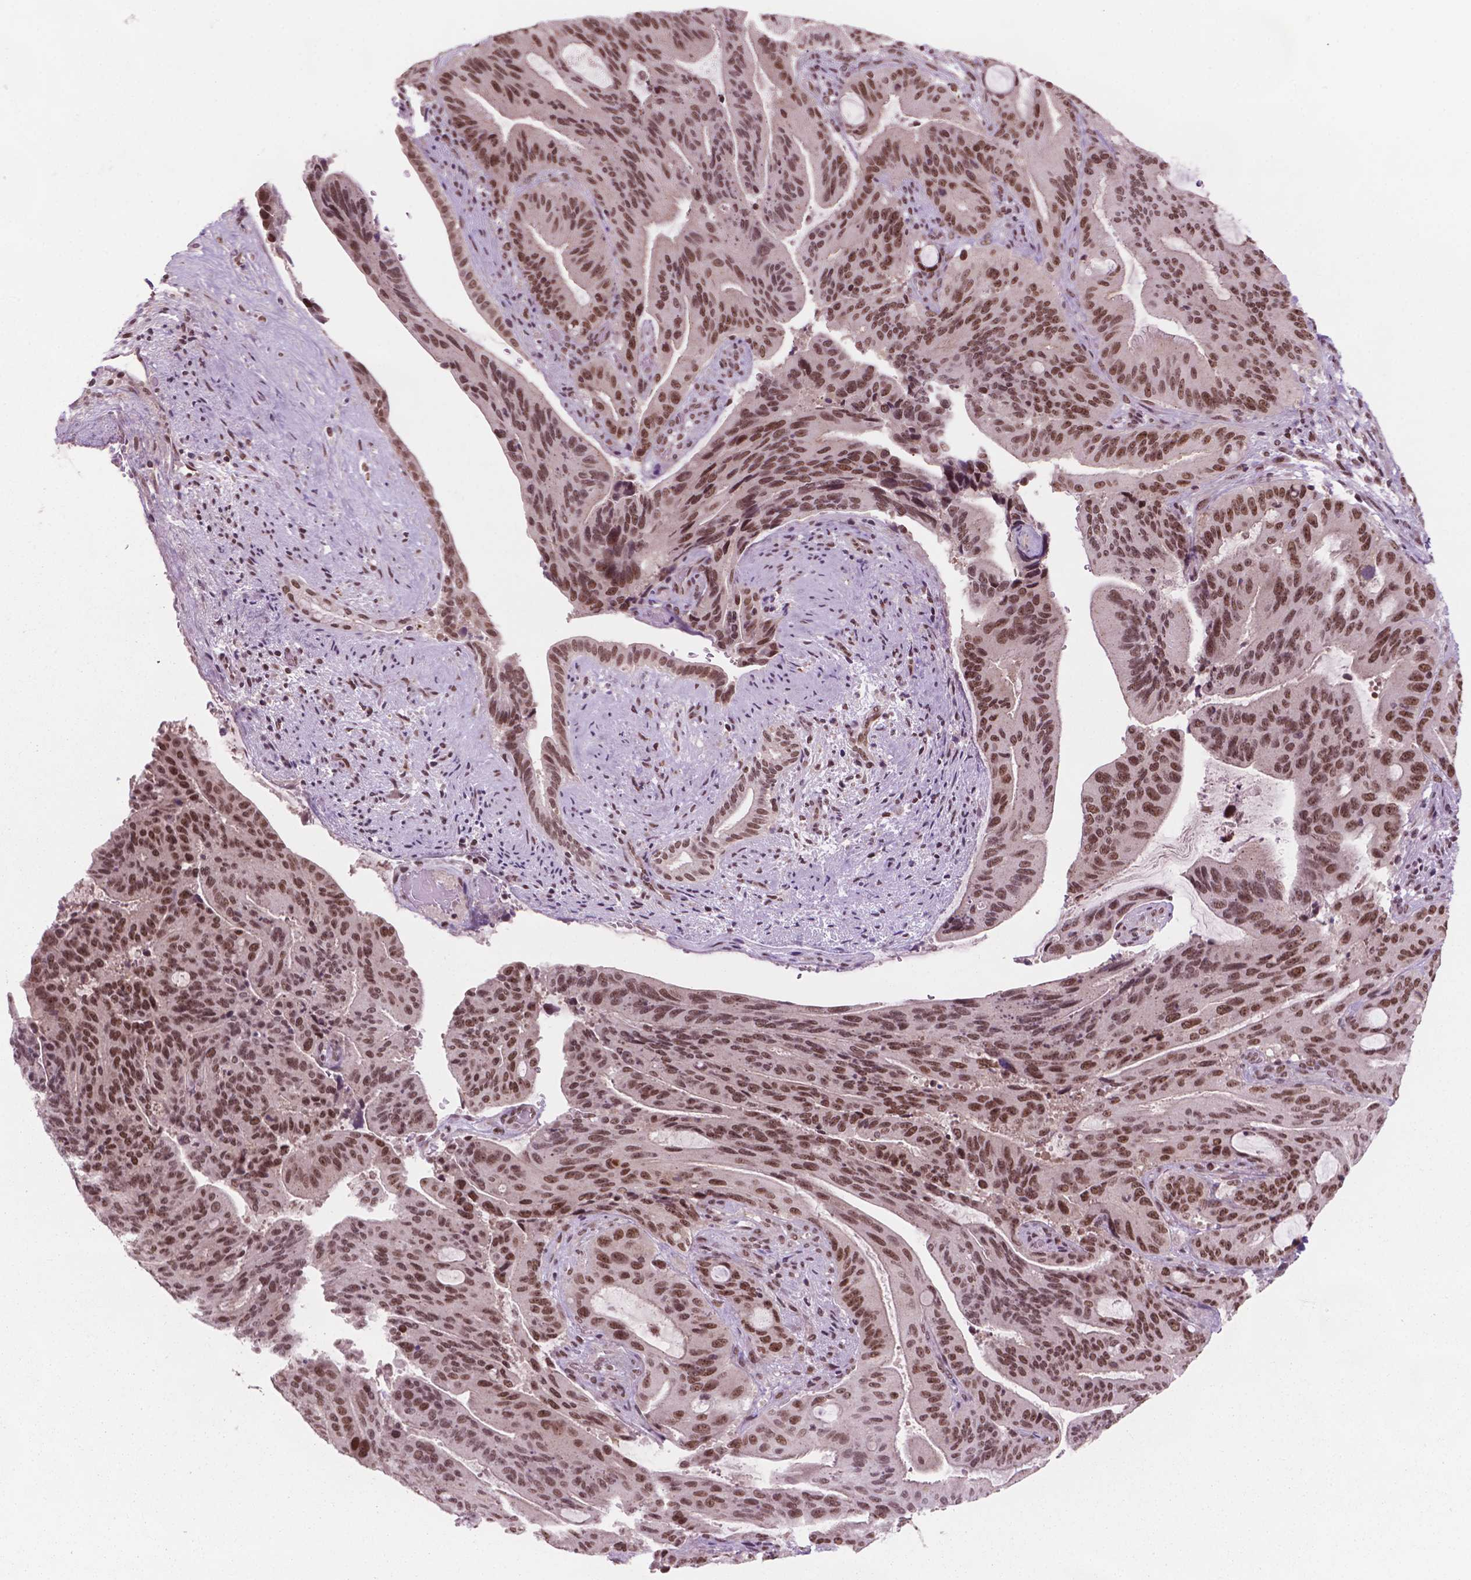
{"staining": {"intensity": "moderate", "quantity": ">75%", "location": "nuclear"}, "tissue": "liver cancer", "cell_type": "Tumor cells", "image_type": "cancer", "snomed": [{"axis": "morphology", "description": "Cholangiocarcinoma"}, {"axis": "topography", "description": "Liver"}], "caption": "Immunohistochemistry of liver cancer (cholangiocarcinoma) reveals medium levels of moderate nuclear staining in approximately >75% of tumor cells. Using DAB (3,3'-diaminobenzidine) (brown) and hematoxylin (blue) stains, captured at high magnification using brightfield microscopy.", "gene": "POLR2E", "patient": {"sex": "female", "age": 73}}